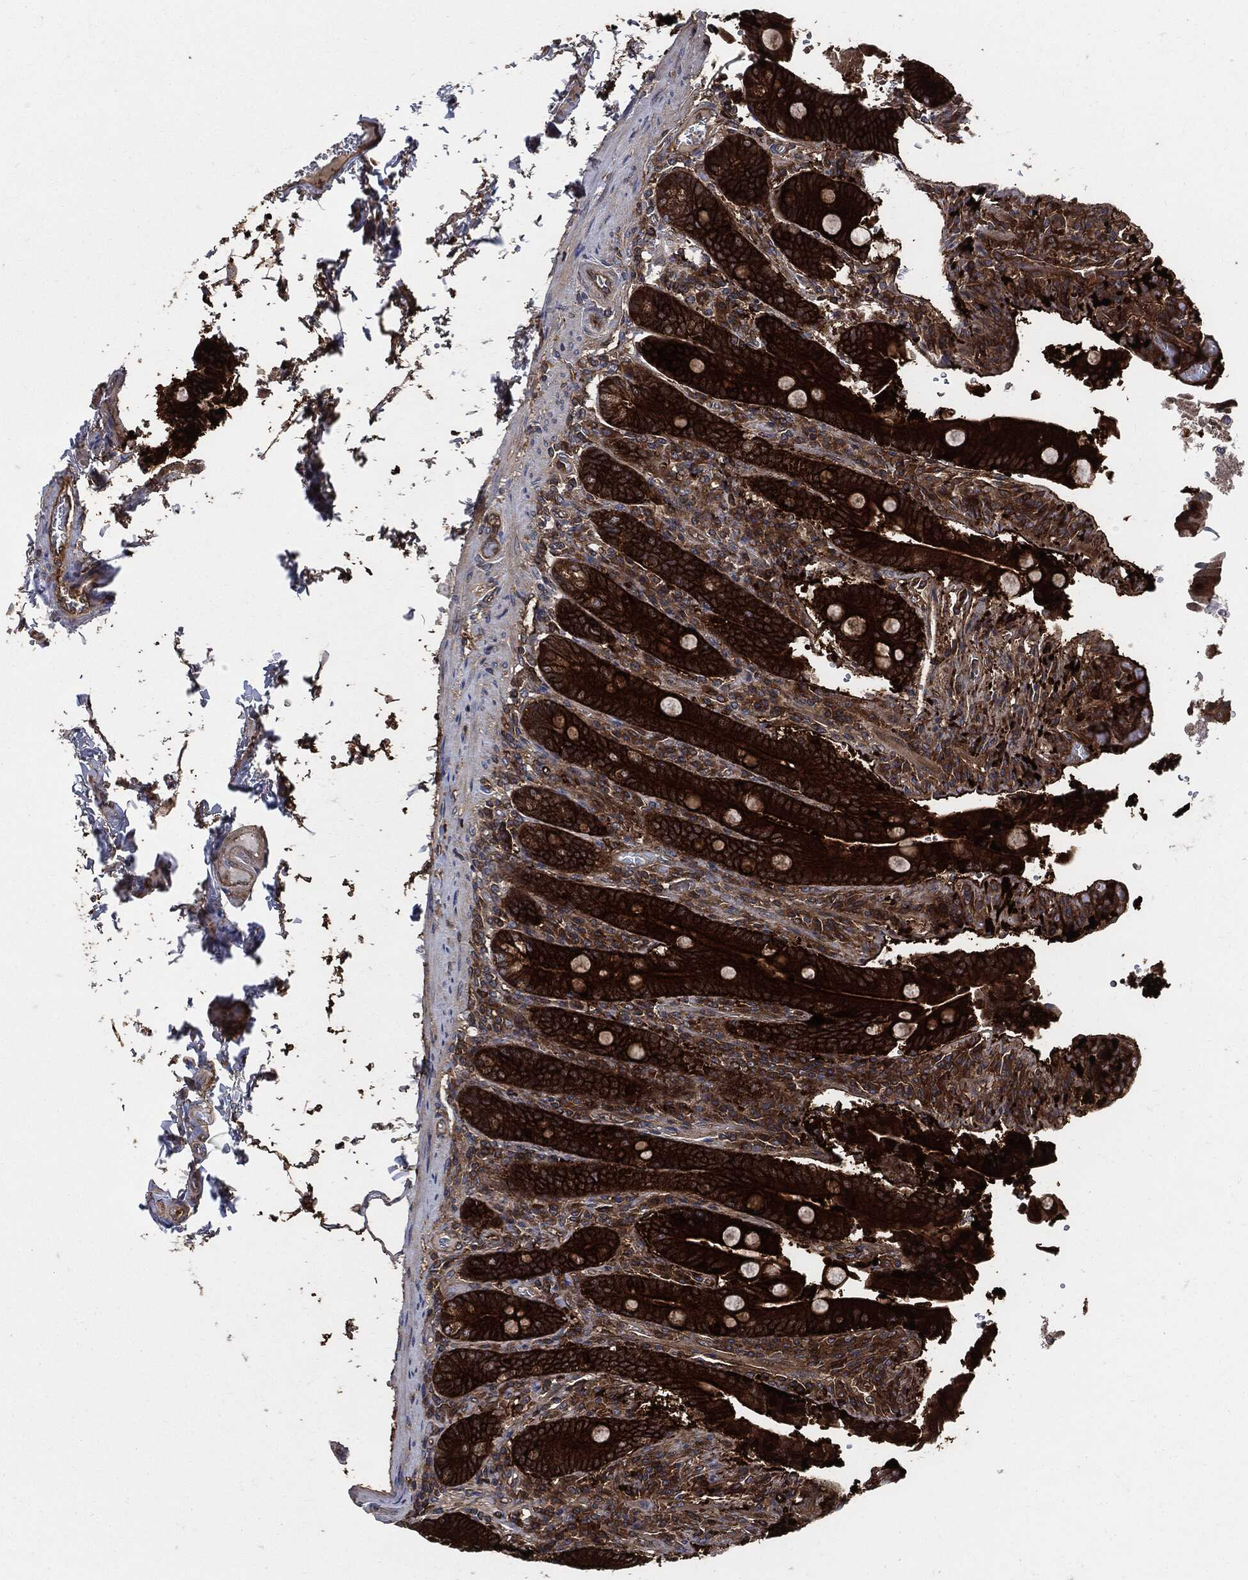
{"staining": {"intensity": "strong", "quantity": ">75%", "location": "cytoplasmic/membranous"}, "tissue": "duodenum", "cell_type": "Glandular cells", "image_type": "normal", "snomed": [{"axis": "morphology", "description": "Normal tissue, NOS"}, {"axis": "topography", "description": "Duodenum"}], "caption": "Strong cytoplasmic/membranous protein expression is identified in approximately >75% of glandular cells in duodenum. (Stains: DAB (3,3'-diaminobenzidine) in brown, nuclei in blue, Microscopy: brightfield microscopy at high magnification).", "gene": "XPNPEP1", "patient": {"sex": "female", "age": 62}}